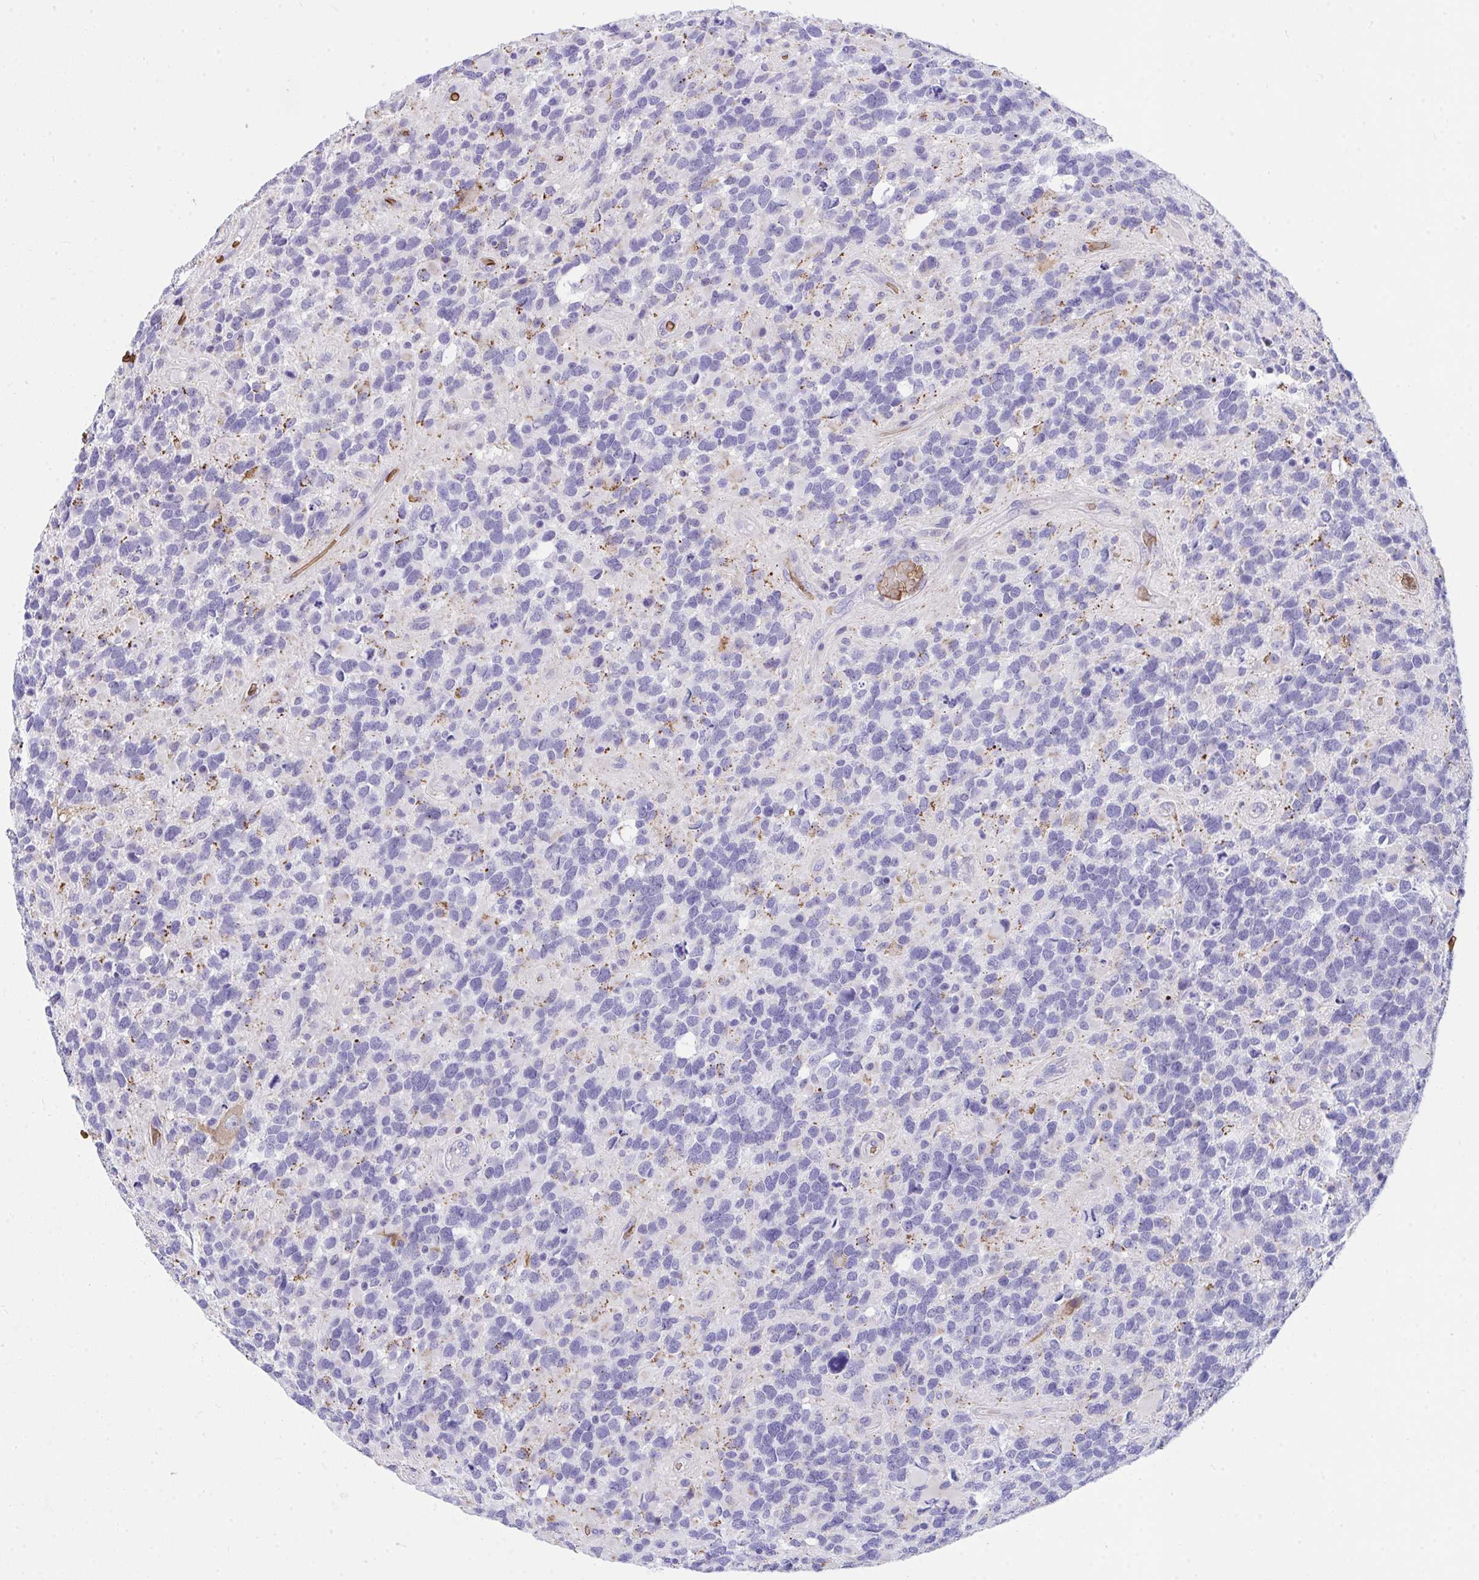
{"staining": {"intensity": "negative", "quantity": "none", "location": "none"}, "tissue": "glioma", "cell_type": "Tumor cells", "image_type": "cancer", "snomed": [{"axis": "morphology", "description": "Glioma, malignant, High grade"}, {"axis": "topography", "description": "Brain"}], "caption": "Immunohistochemistry (IHC) of glioma reveals no expression in tumor cells. (DAB (3,3'-diaminobenzidine) IHC visualized using brightfield microscopy, high magnification).", "gene": "ANK1", "patient": {"sex": "female", "age": 40}}